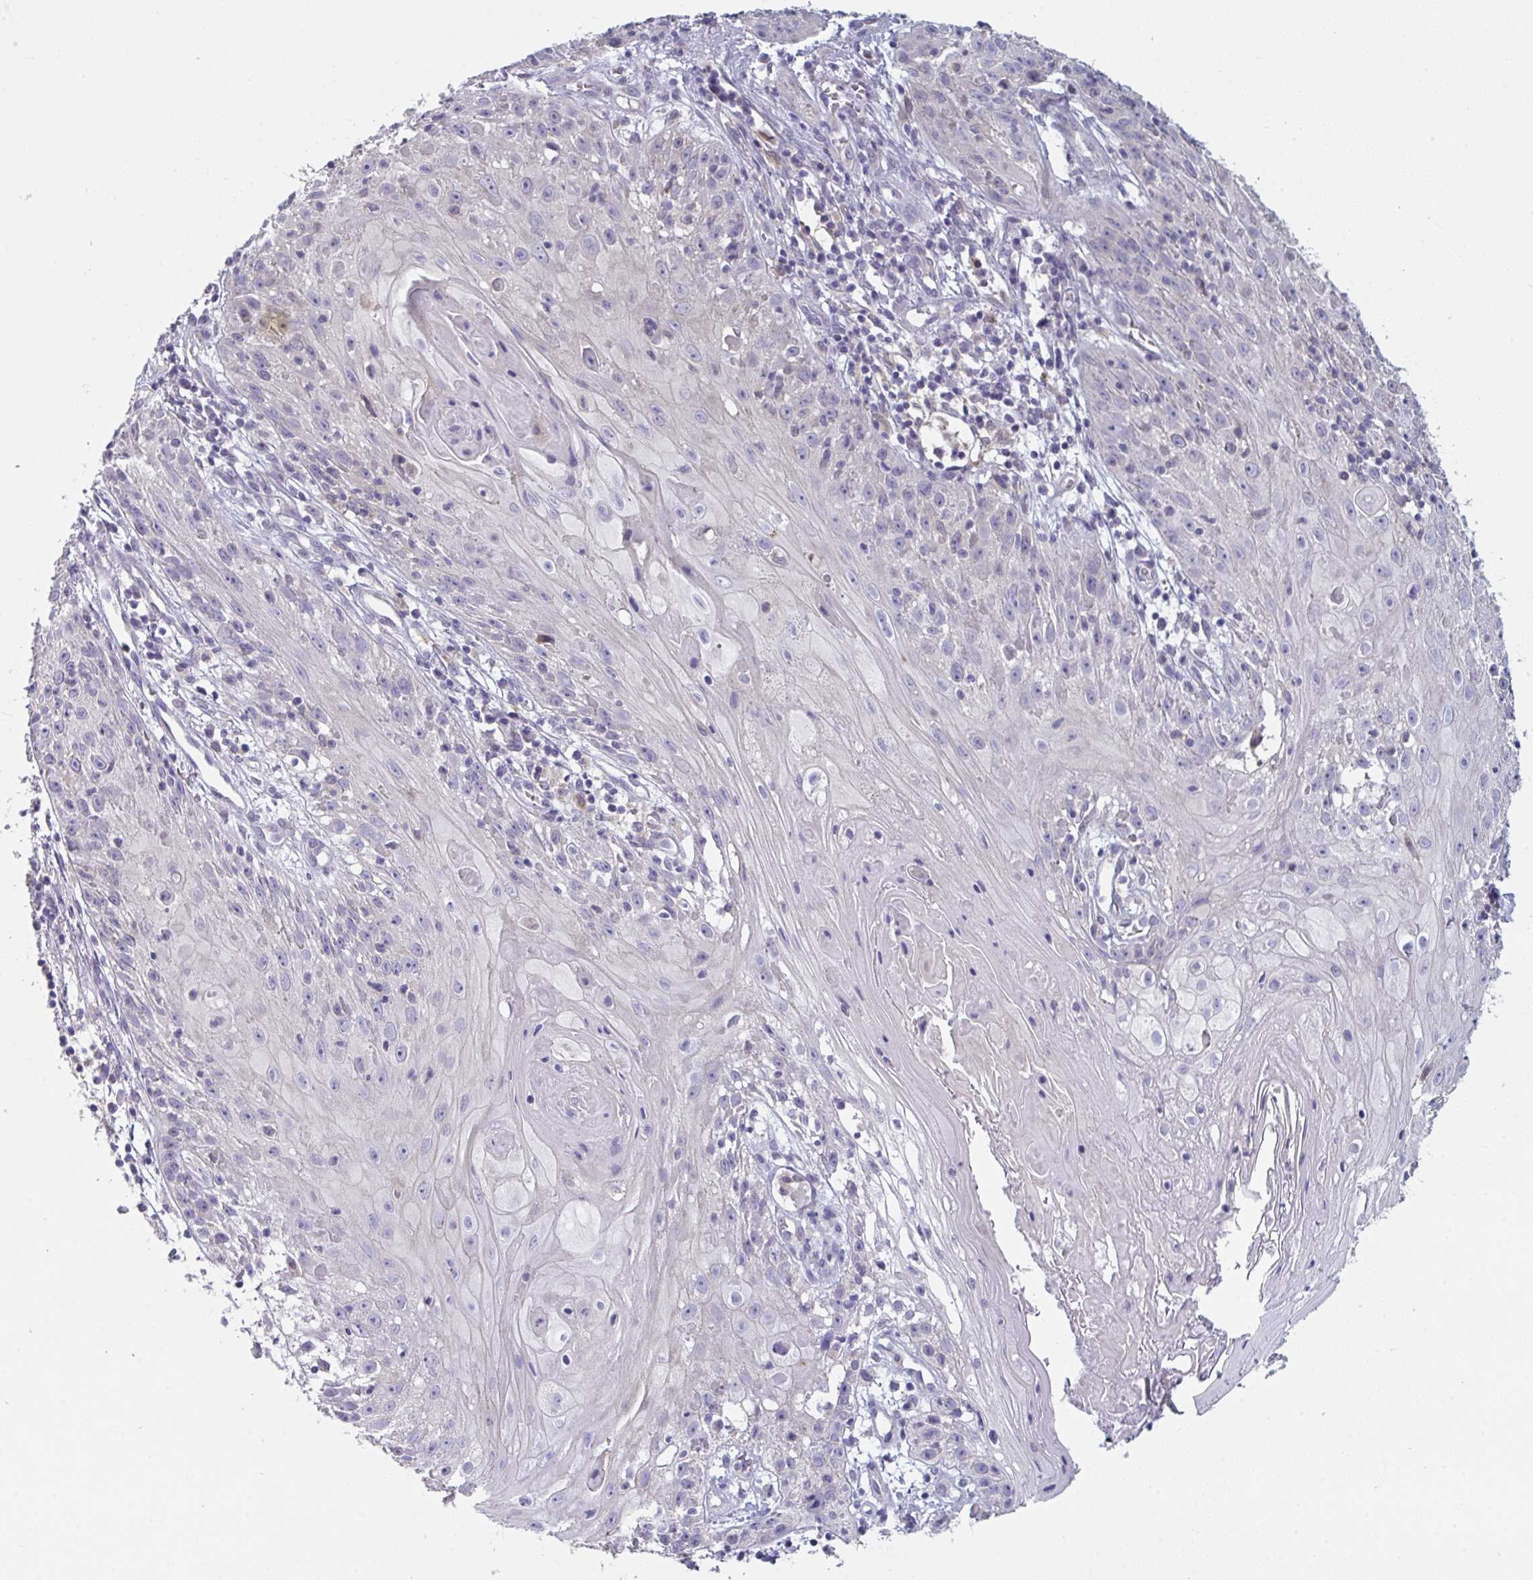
{"staining": {"intensity": "negative", "quantity": "none", "location": "none"}, "tissue": "skin cancer", "cell_type": "Tumor cells", "image_type": "cancer", "snomed": [{"axis": "morphology", "description": "Squamous cell carcinoma, NOS"}, {"axis": "topography", "description": "Skin"}, {"axis": "topography", "description": "Vulva"}], "caption": "Histopathology image shows no significant protein positivity in tumor cells of skin squamous cell carcinoma.", "gene": "PTPRD", "patient": {"sex": "female", "age": 76}}